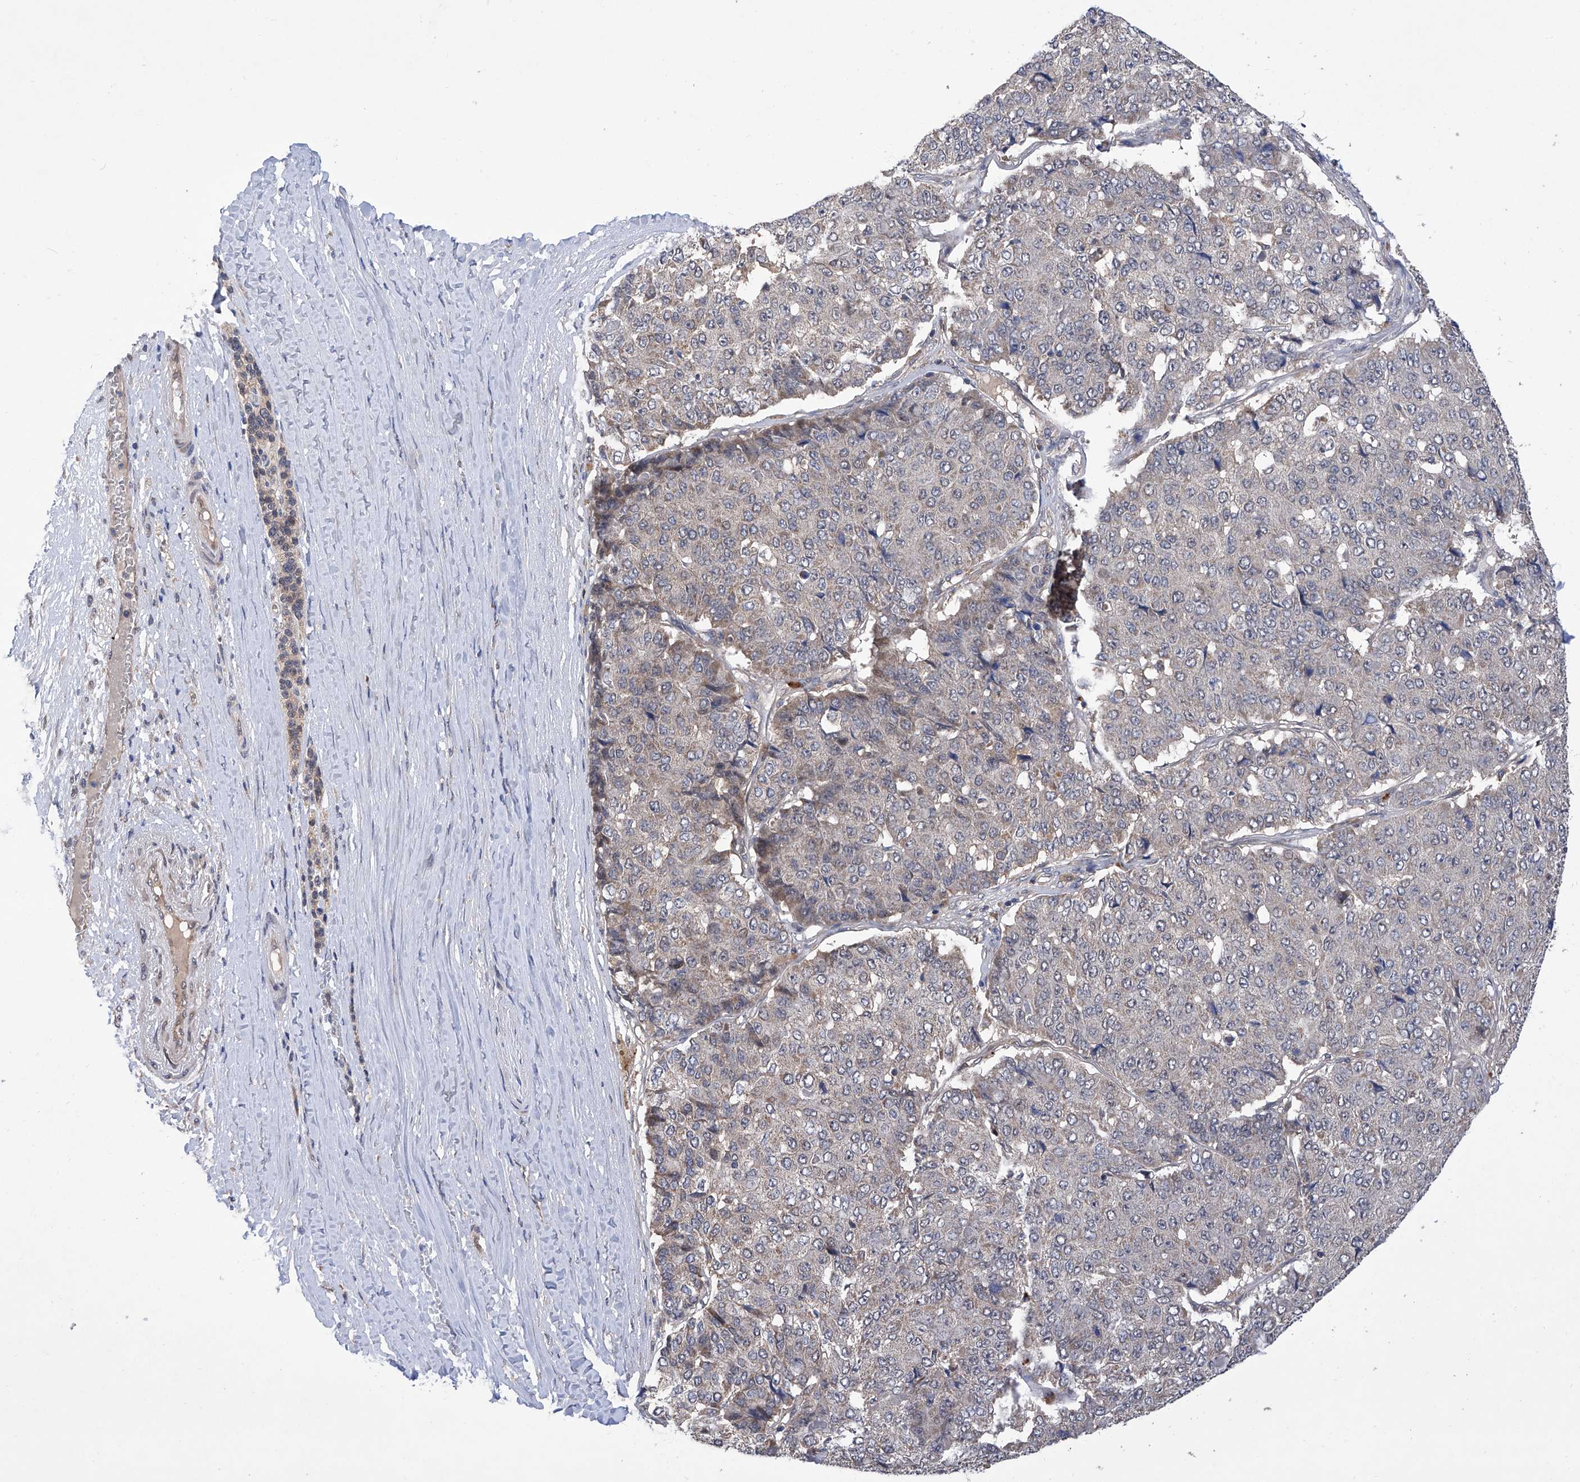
{"staining": {"intensity": "negative", "quantity": "none", "location": "none"}, "tissue": "pancreatic cancer", "cell_type": "Tumor cells", "image_type": "cancer", "snomed": [{"axis": "morphology", "description": "Adenocarcinoma, NOS"}, {"axis": "topography", "description": "Pancreas"}], "caption": "Immunohistochemical staining of pancreatic cancer exhibits no significant positivity in tumor cells.", "gene": "USP45", "patient": {"sex": "male", "age": 50}}